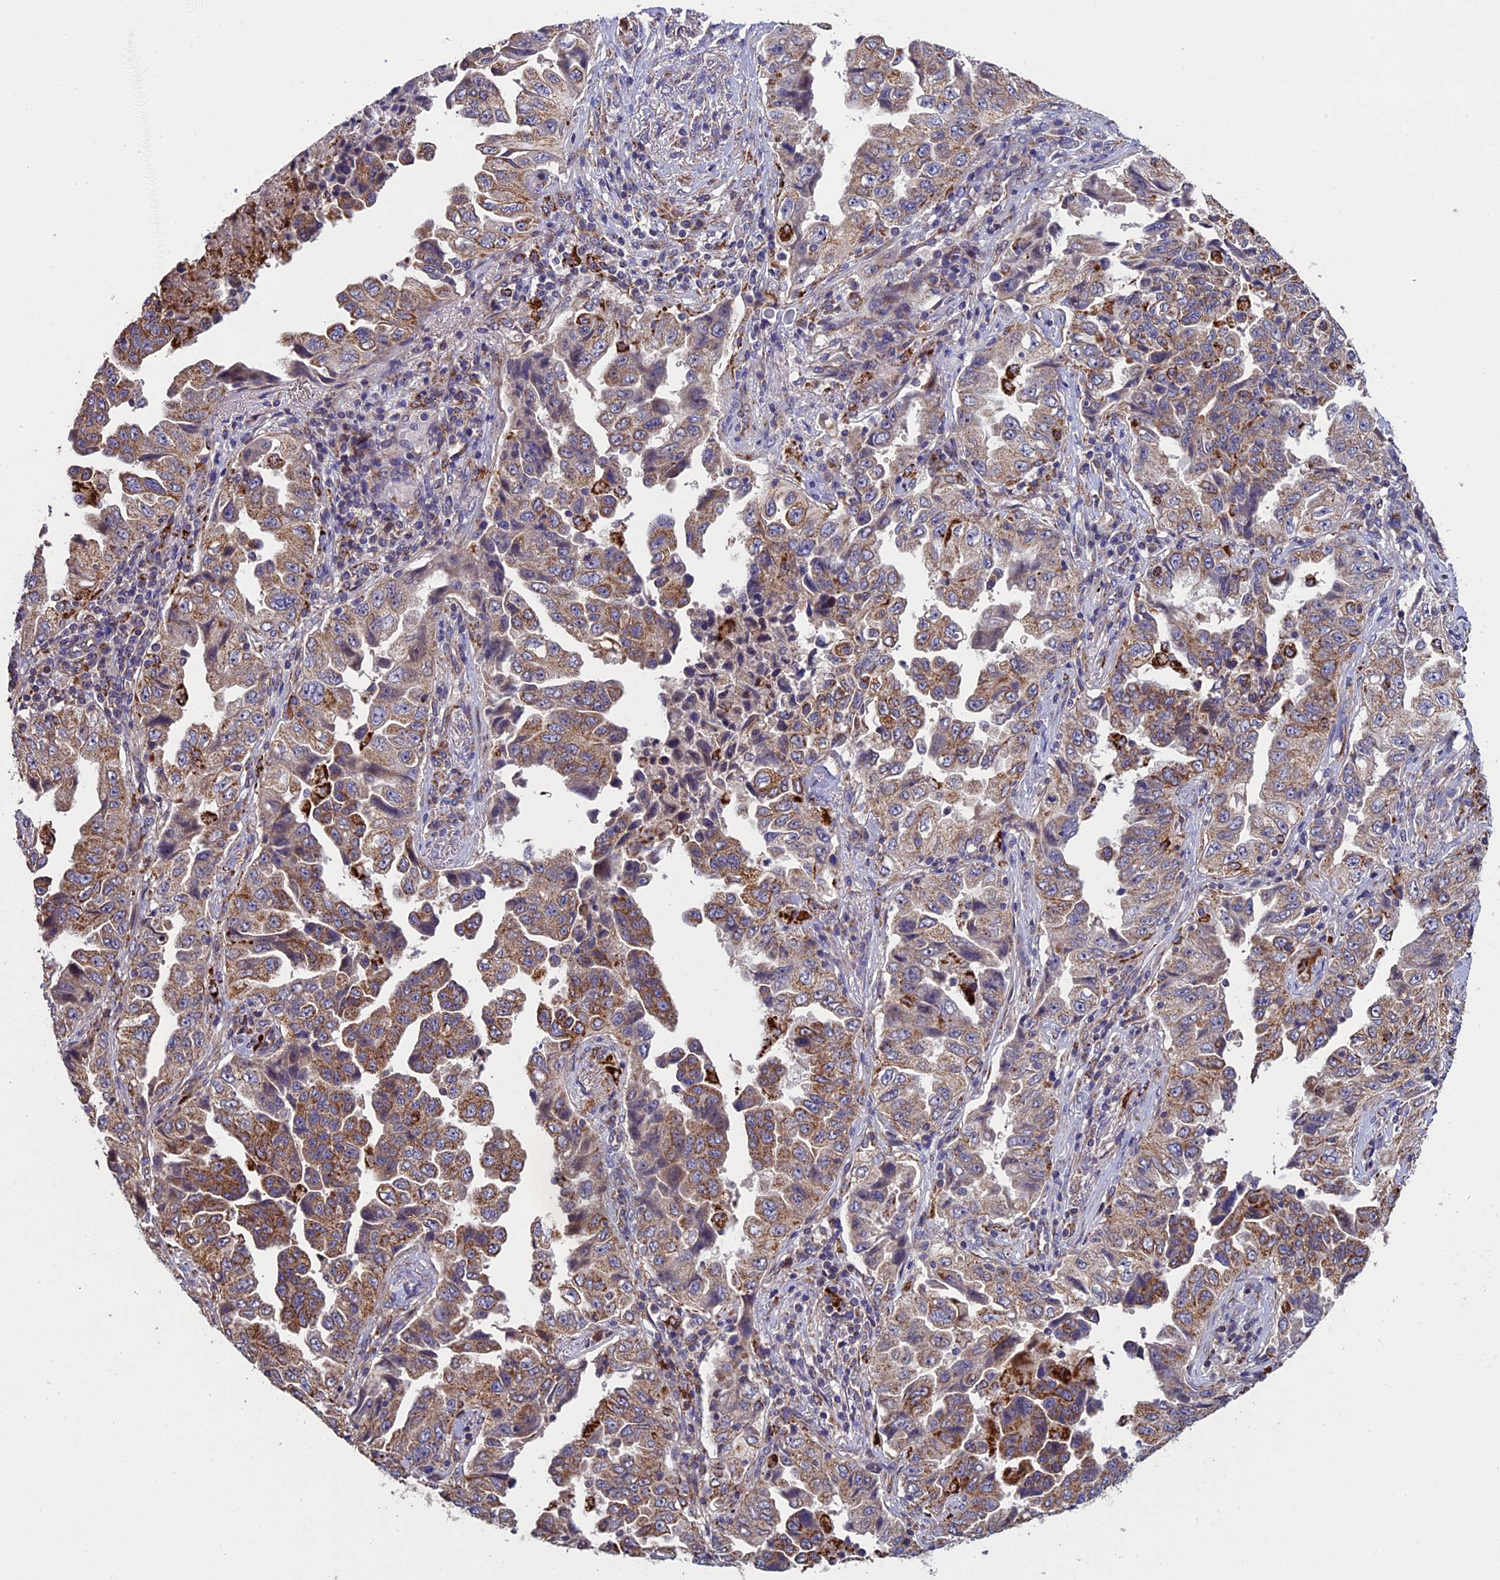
{"staining": {"intensity": "moderate", "quantity": ">75%", "location": "cytoplasmic/membranous"}, "tissue": "lung cancer", "cell_type": "Tumor cells", "image_type": "cancer", "snomed": [{"axis": "morphology", "description": "Adenocarcinoma, NOS"}, {"axis": "topography", "description": "Lung"}], "caption": "High-power microscopy captured an IHC photomicrograph of lung cancer, revealing moderate cytoplasmic/membranous staining in about >75% of tumor cells.", "gene": "RNF17", "patient": {"sex": "female", "age": 51}}